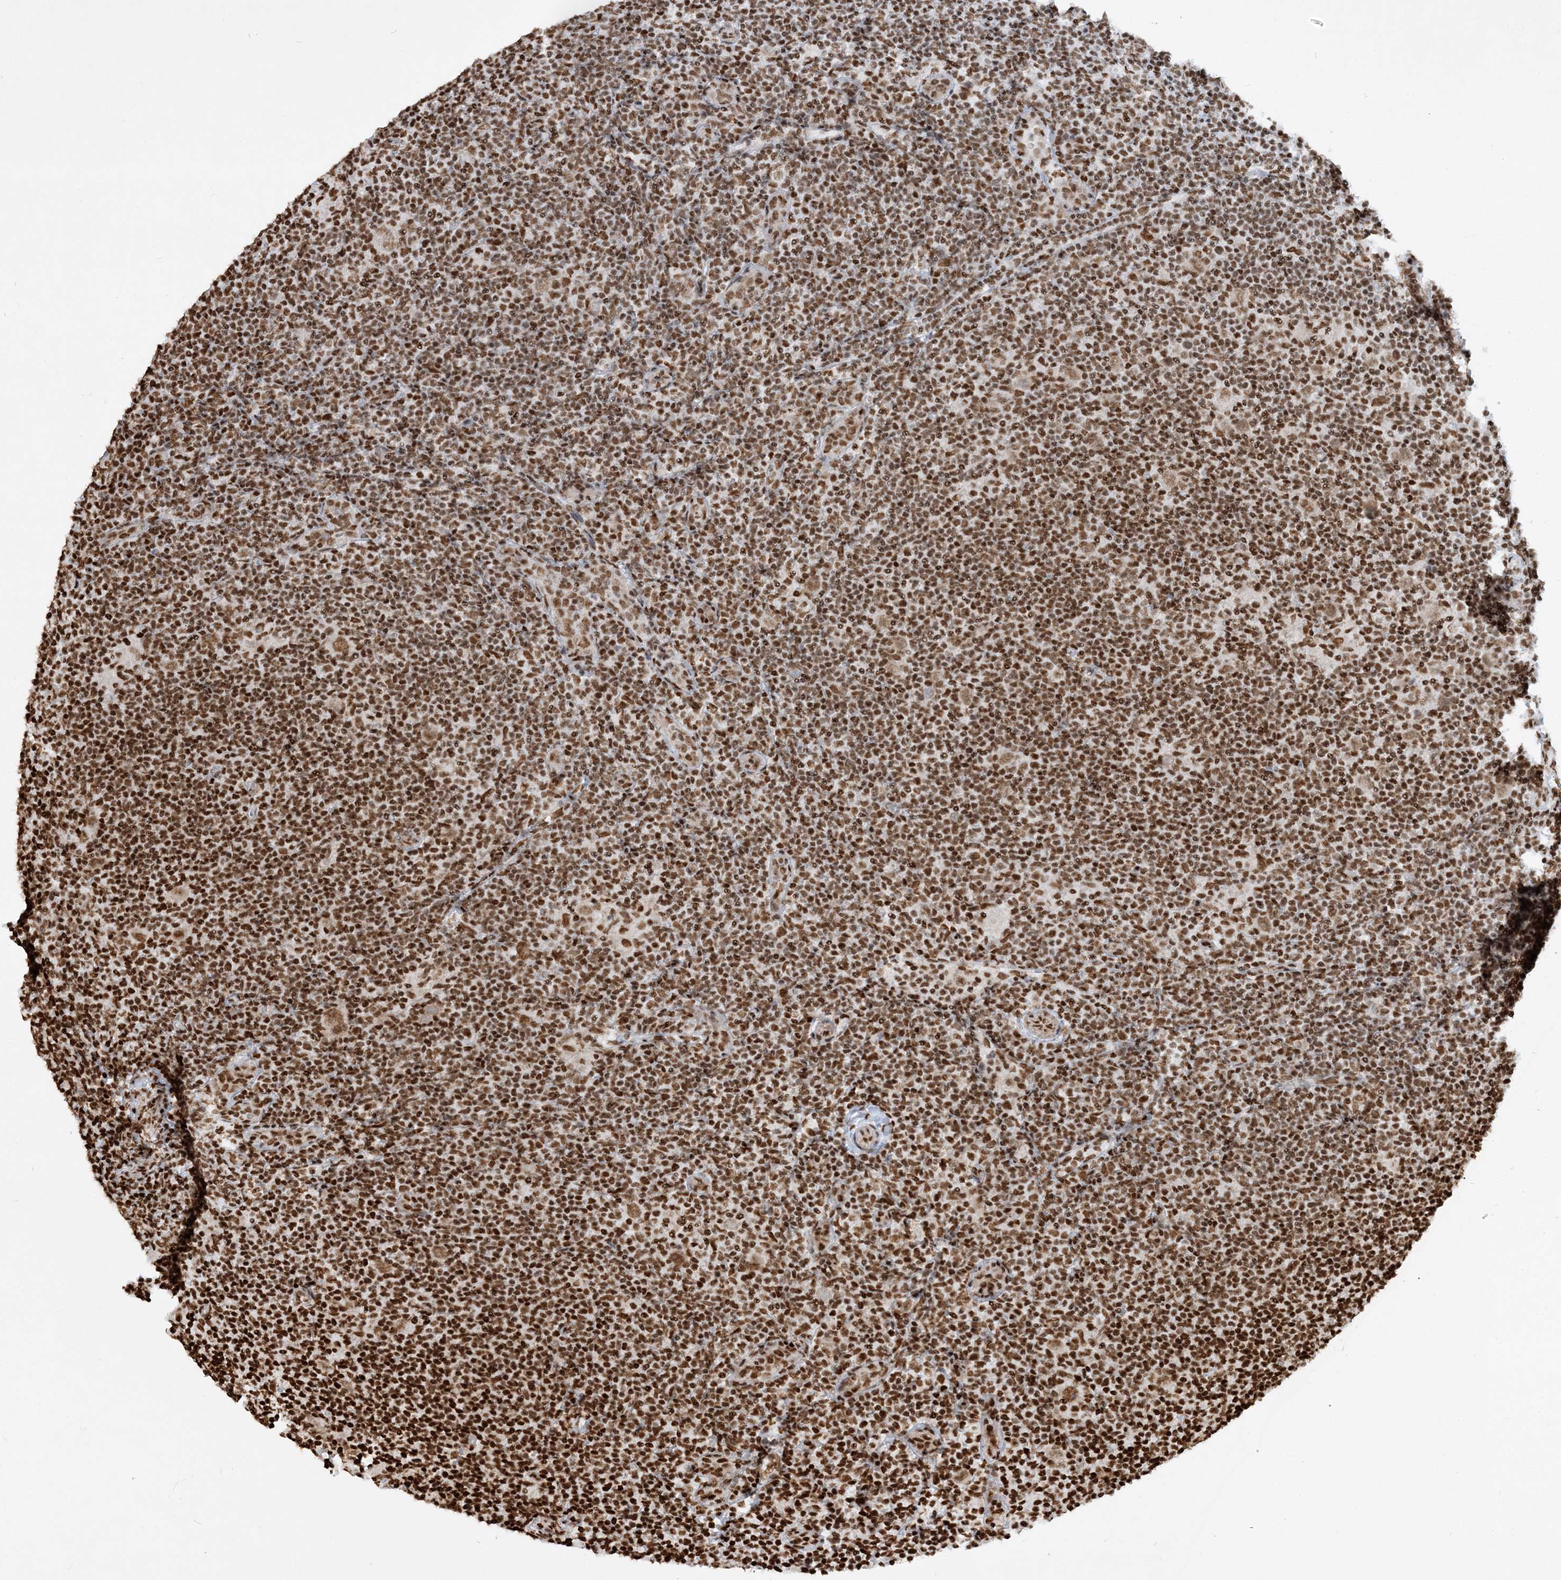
{"staining": {"intensity": "moderate", "quantity": ">75%", "location": "nuclear"}, "tissue": "lymphoma", "cell_type": "Tumor cells", "image_type": "cancer", "snomed": [{"axis": "morphology", "description": "Hodgkin's disease, NOS"}, {"axis": "topography", "description": "Lymph node"}], "caption": "DAB (3,3'-diaminobenzidine) immunohistochemical staining of Hodgkin's disease reveals moderate nuclear protein staining in approximately >75% of tumor cells.", "gene": "DELE1", "patient": {"sex": "female", "age": 57}}